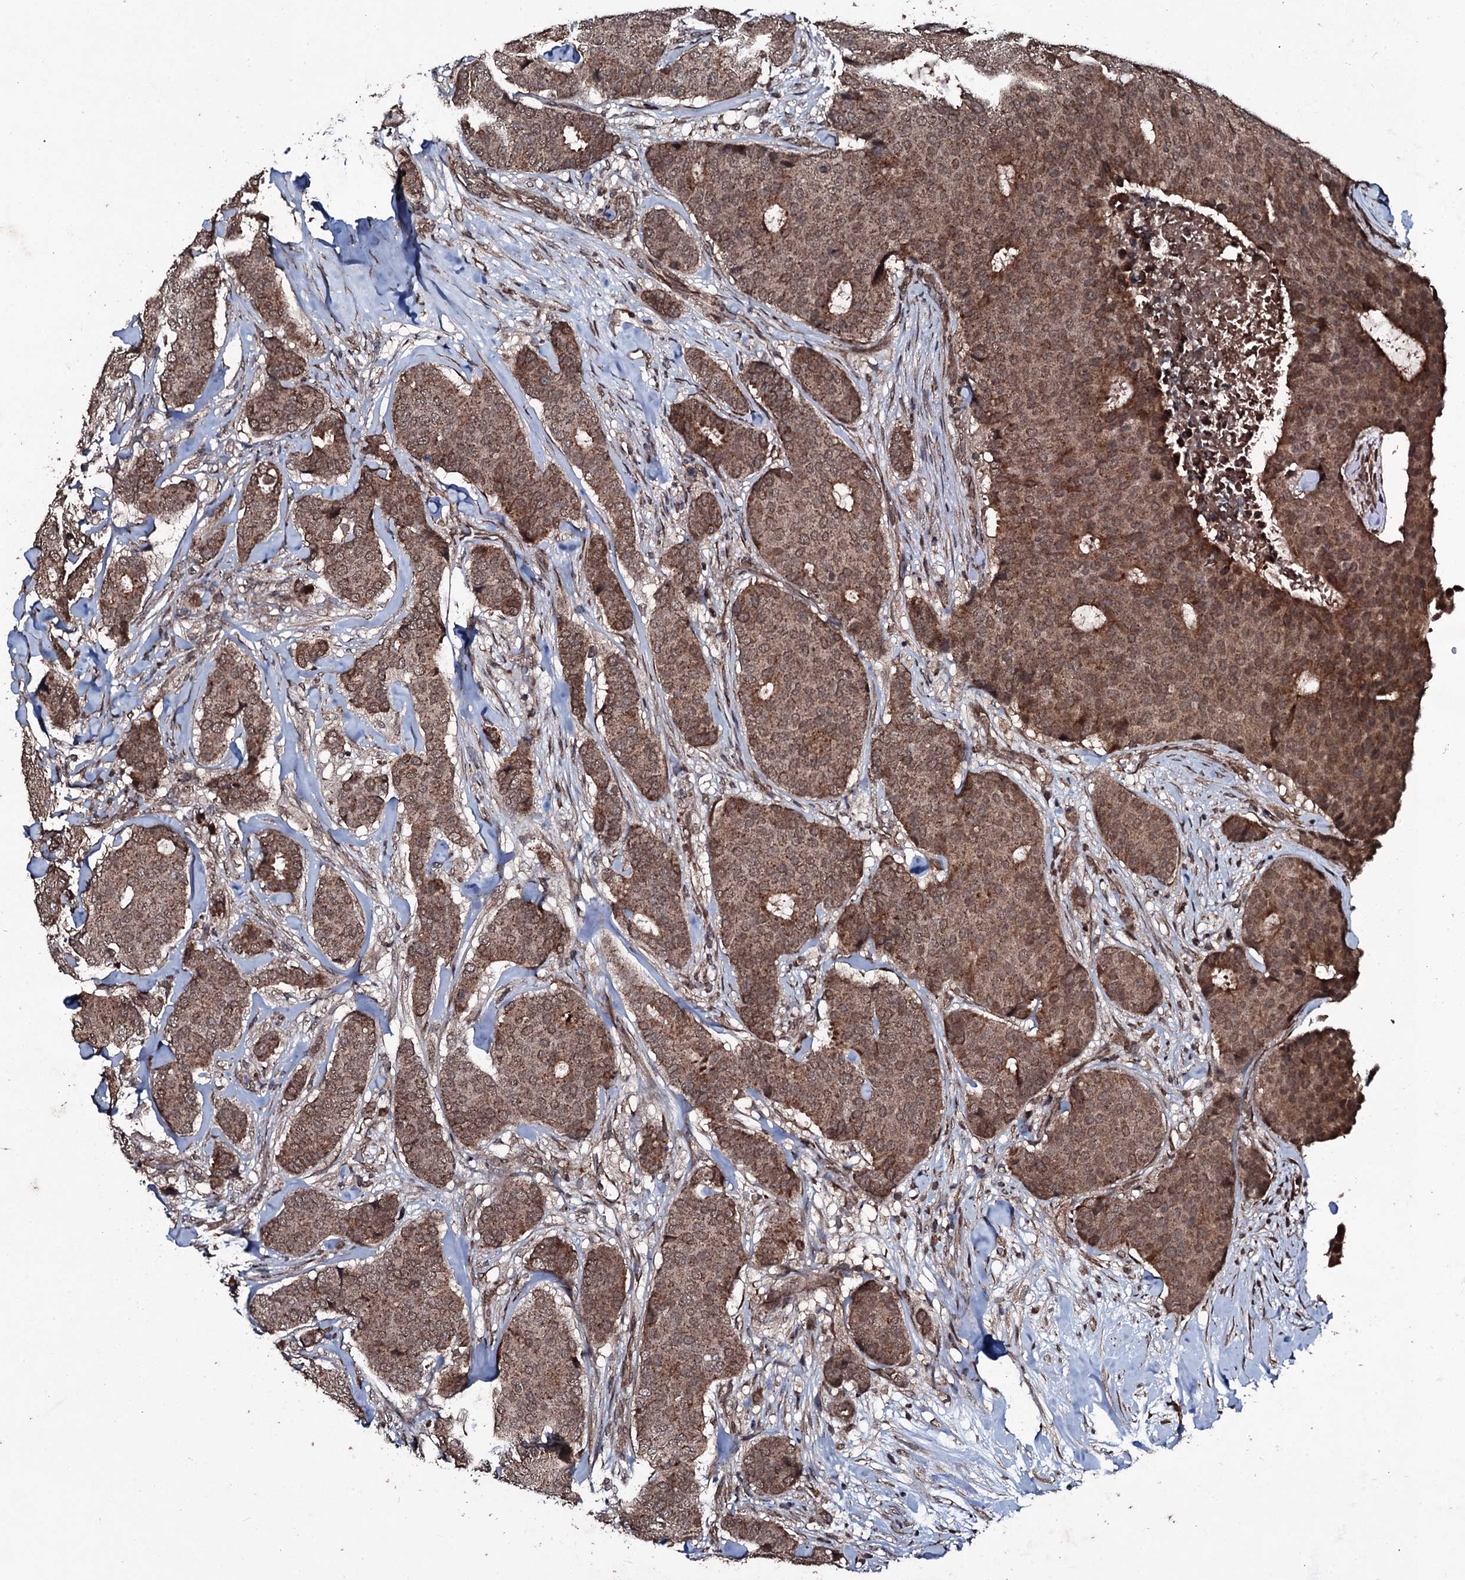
{"staining": {"intensity": "moderate", "quantity": ">75%", "location": "cytoplasmic/membranous,nuclear"}, "tissue": "breast cancer", "cell_type": "Tumor cells", "image_type": "cancer", "snomed": [{"axis": "morphology", "description": "Duct carcinoma"}, {"axis": "topography", "description": "Breast"}], "caption": "IHC image of intraductal carcinoma (breast) stained for a protein (brown), which shows medium levels of moderate cytoplasmic/membranous and nuclear staining in approximately >75% of tumor cells.", "gene": "MRPS31", "patient": {"sex": "female", "age": 75}}